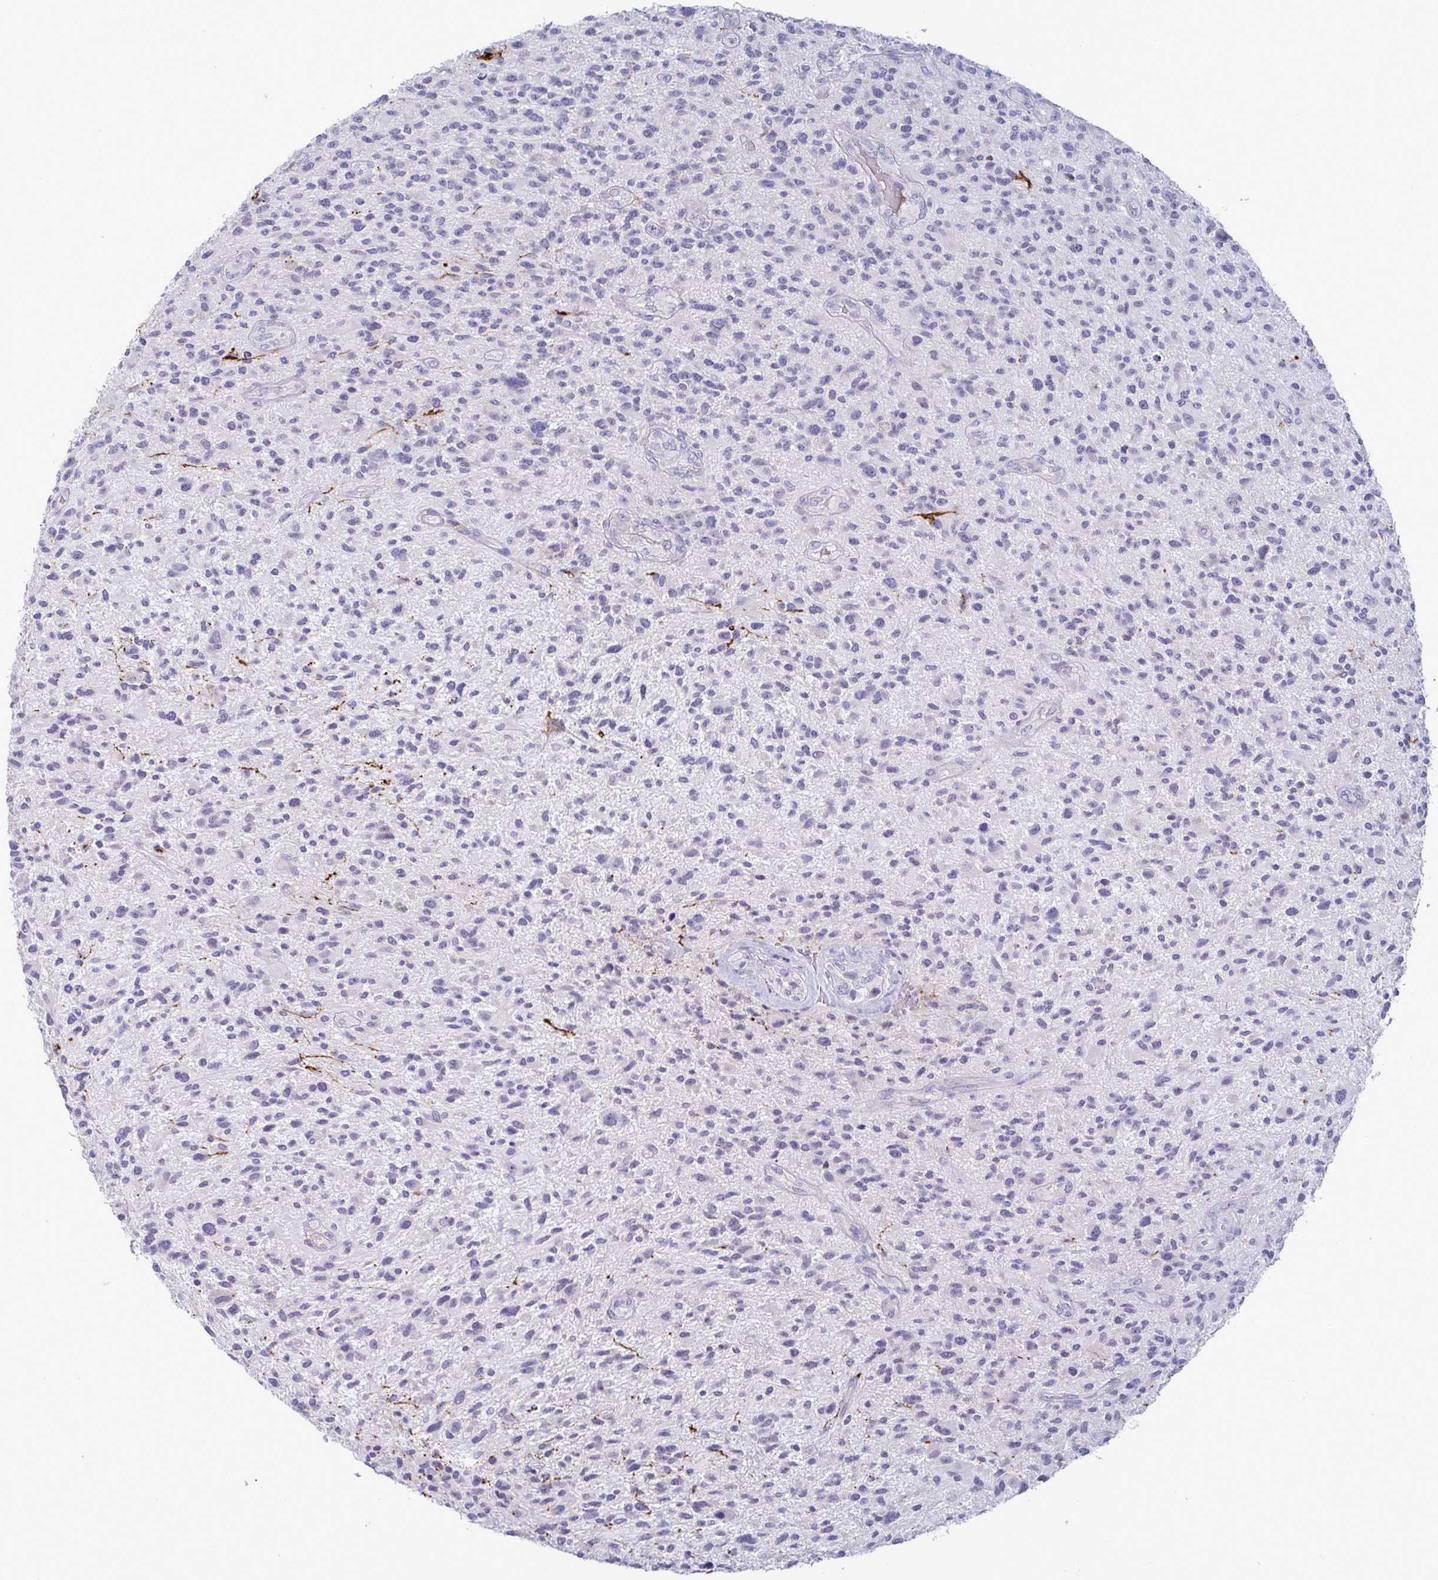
{"staining": {"intensity": "negative", "quantity": "none", "location": "none"}, "tissue": "glioma", "cell_type": "Tumor cells", "image_type": "cancer", "snomed": [{"axis": "morphology", "description": "Glioma, malignant, High grade"}, {"axis": "topography", "description": "Brain"}], "caption": "This is an immunohistochemistry histopathology image of malignant high-grade glioma. There is no staining in tumor cells.", "gene": "TAS2R38", "patient": {"sex": "male", "age": 47}}